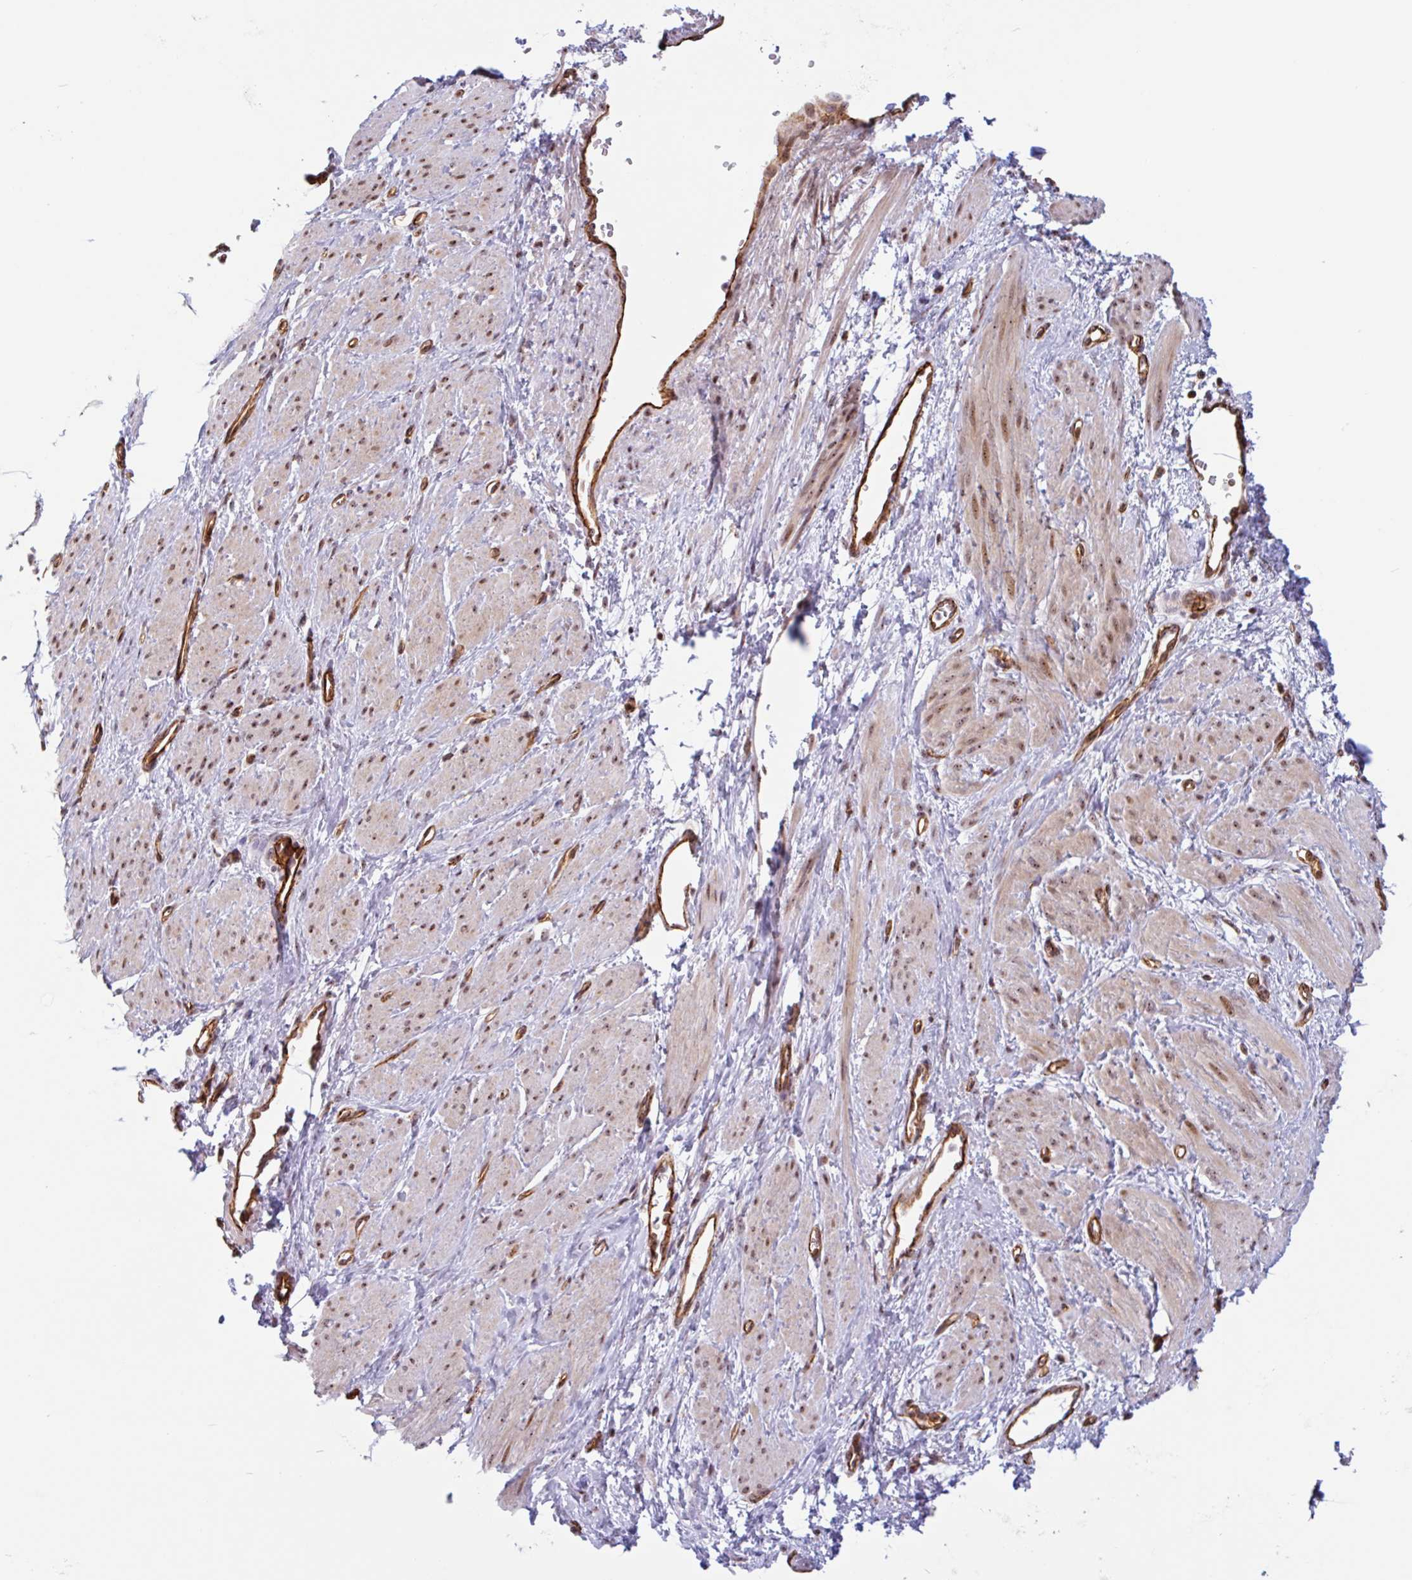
{"staining": {"intensity": "moderate", "quantity": "25%-75%", "location": "nuclear"}, "tissue": "smooth muscle", "cell_type": "Smooth muscle cells", "image_type": "normal", "snomed": [{"axis": "morphology", "description": "Normal tissue, NOS"}, {"axis": "topography", "description": "Smooth muscle"}, {"axis": "topography", "description": "Uterus"}], "caption": "Moderate nuclear staining is present in about 25%-75% of smooth muscle cells in unremarkable smooth muscle. (Stains: DAB (3,3'-diaminobenzidine) in brown, nuclei in blue, Microscopy: brightfield microscopy at high magnification).", "gene": "ZNF689", "patient": {"sex": "female", "age": 39}}